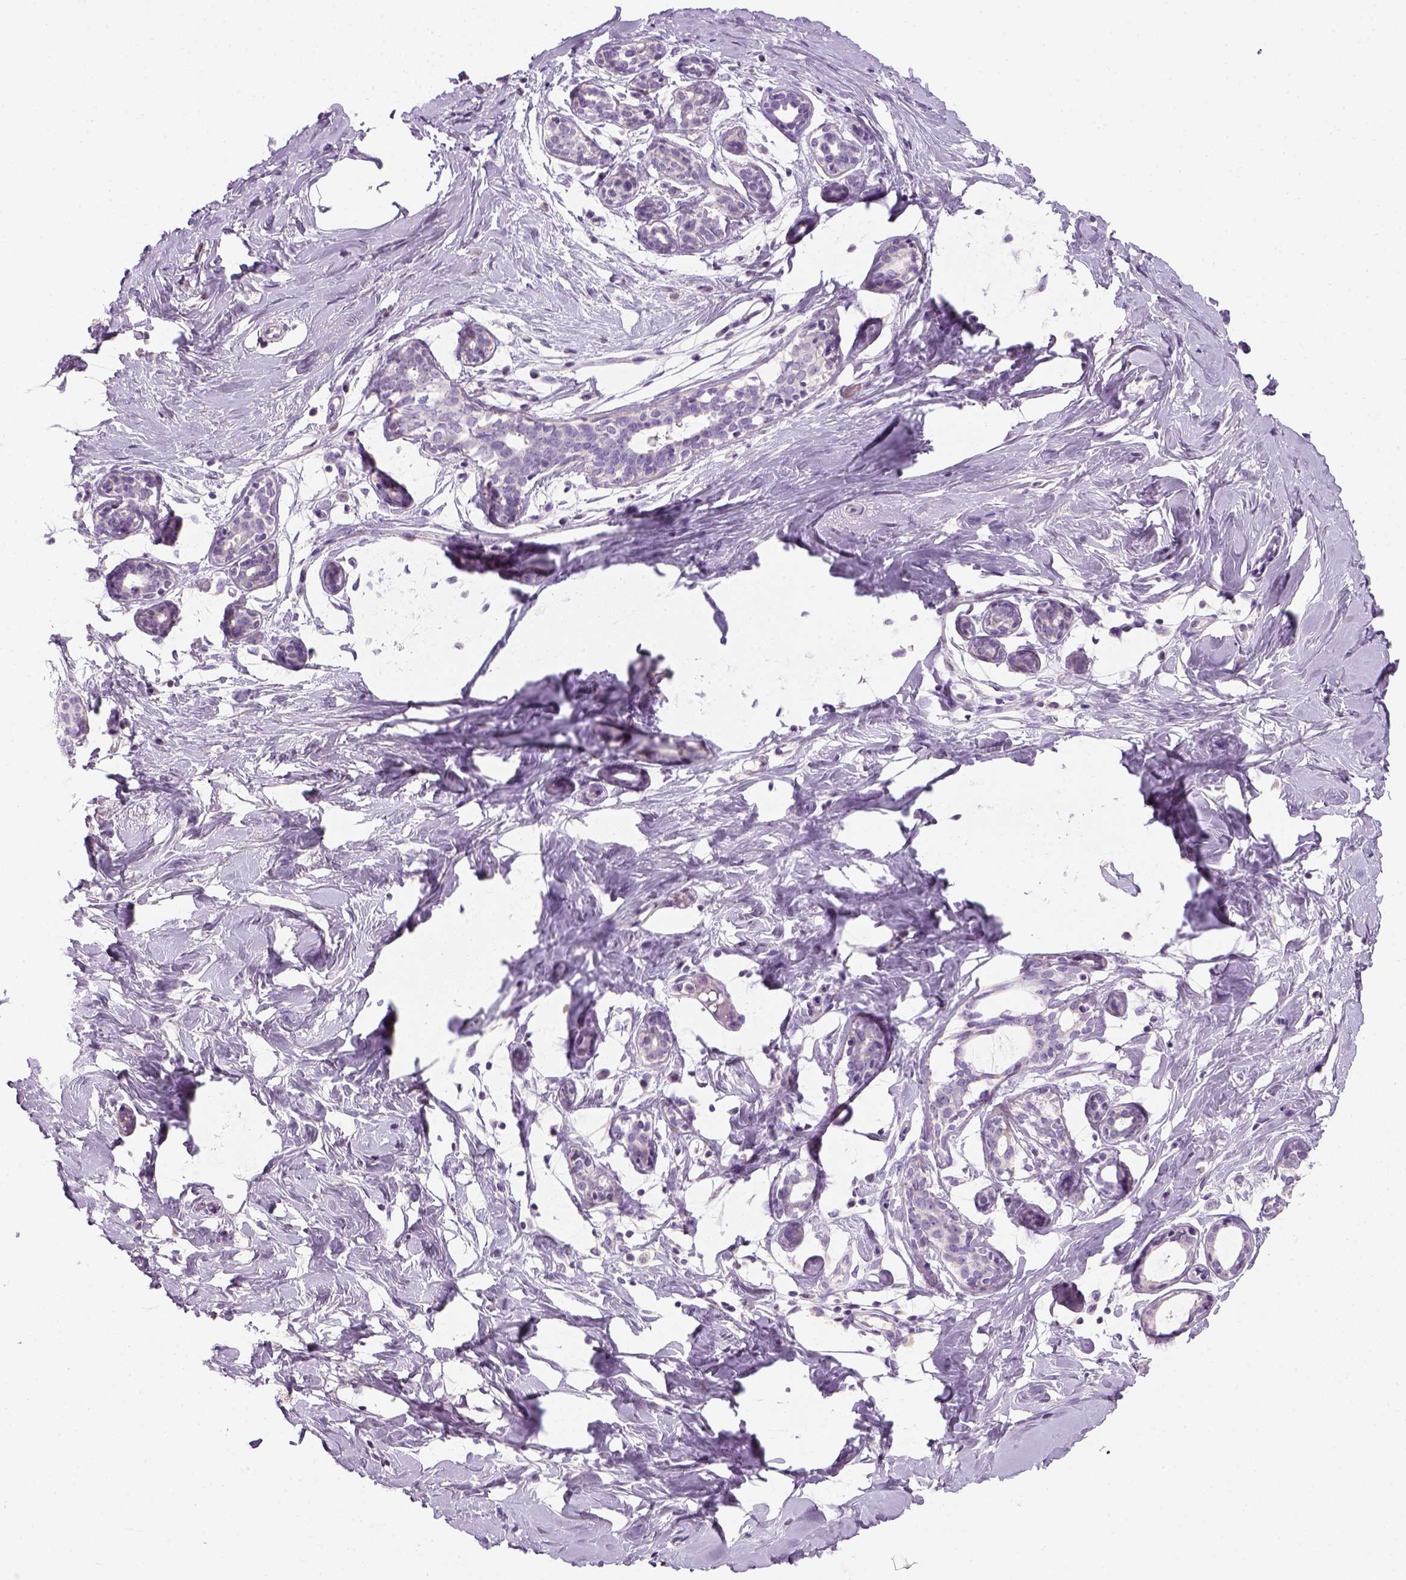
{"staining": {"intensity": "negative", "quantity": "none", "location": "none"}, "tissue": "breast", "cell_type": "Adipocytes", "image_type": "normal", "snomed": [{"axis": "morphology", "description": "Normal tissue, NOS"}, {"axis": "topography", "description": "Breast"}], "caption": "Immunohistochemistry (IHC) photomicrograph of unremarkable breast: human breast stained with DAB exhibits no significant protein staining in adipocytes. (DAB immunohistochemistry (IHC), high magnification).", "gene": "NUDT6", "patient": {"sex": "female", "age": 27}}